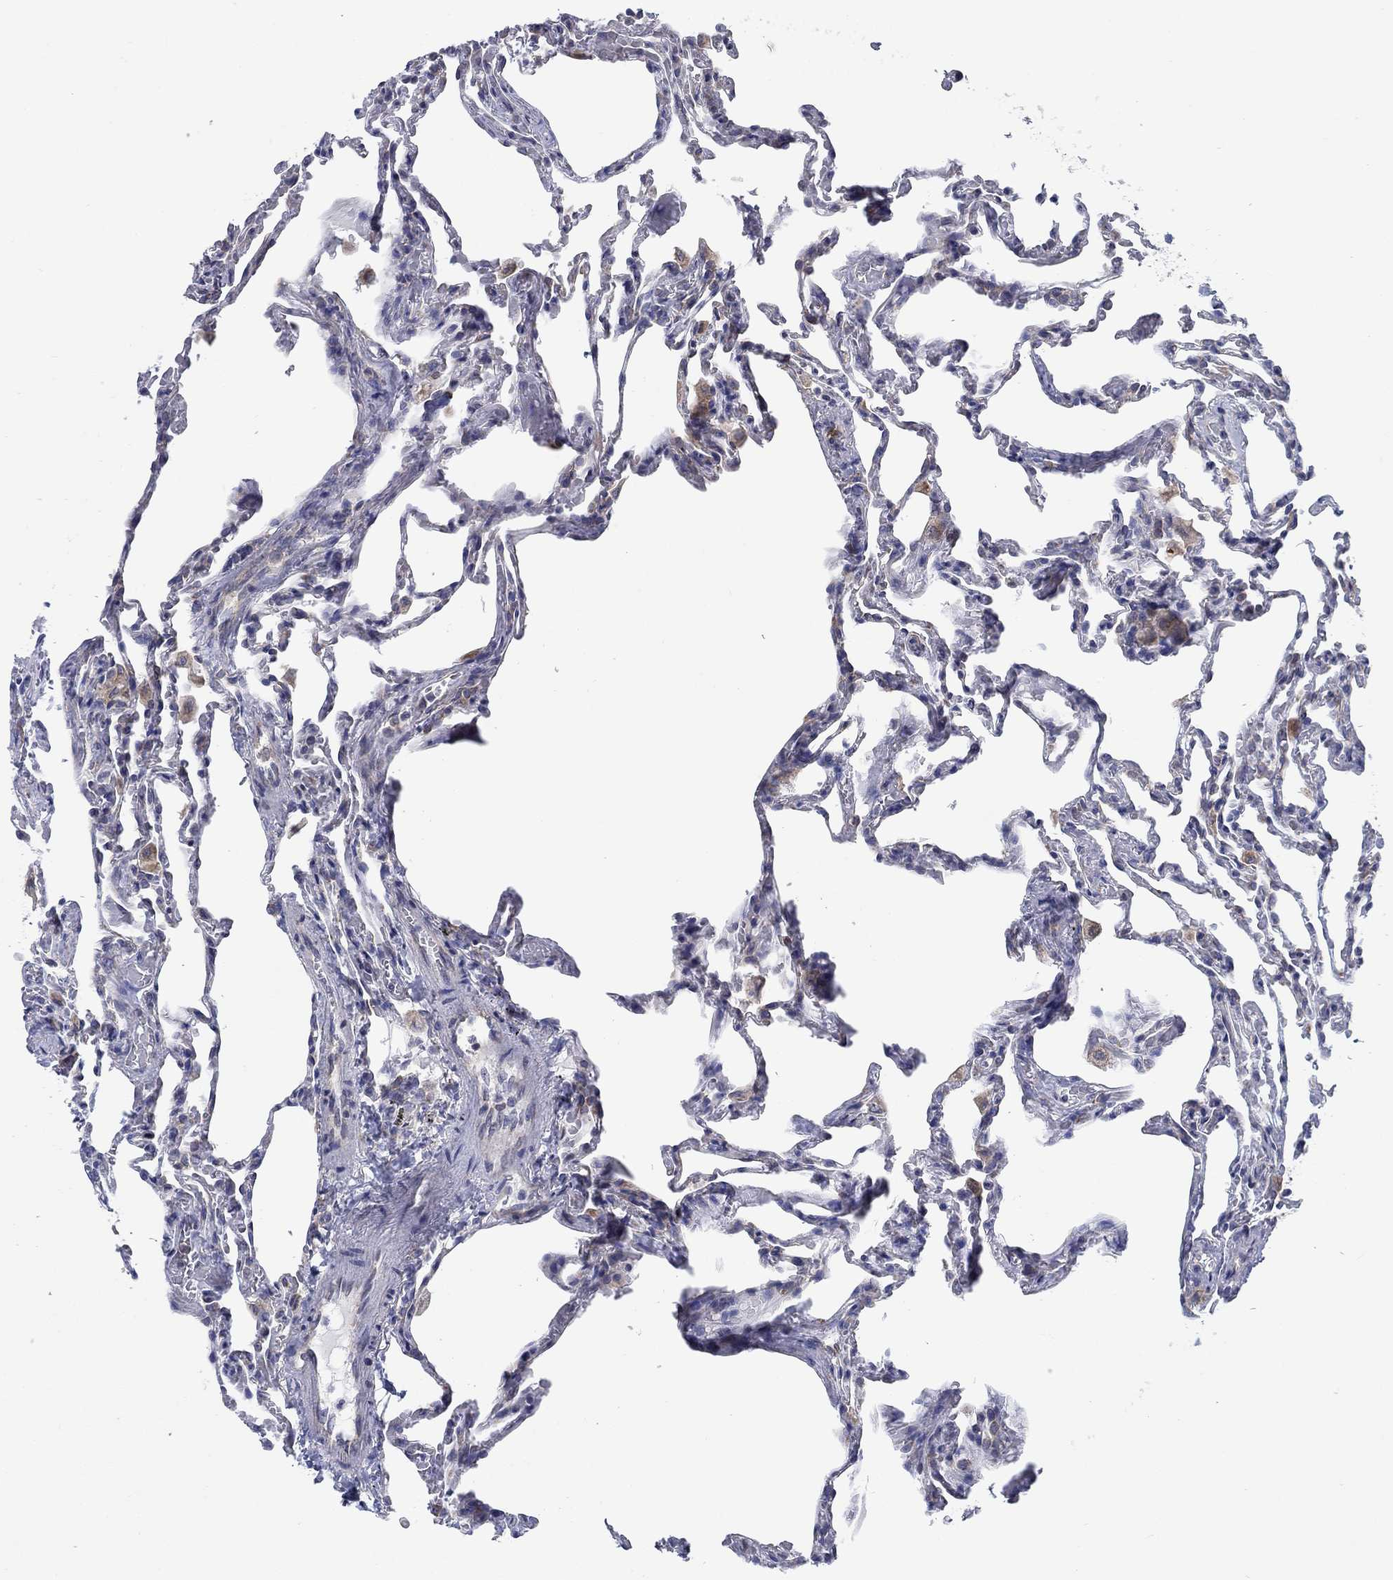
{"staining": {"intensity": "negative", "quantity": "none", "location": "none"}, "tissue": "lung", "cell_type": "Alveolar cells", "image_type": "normal", "snomed": [{"axis": "morphology", "description": "Normal tissue, NOS"}, {"axis": "topography", "description": "Lung"}], "caption": "The micrograph shows no staining of alveolar cells in normal lung.", "gene": "TMEM59", "patient": {"sex": "female", "age": 43}}